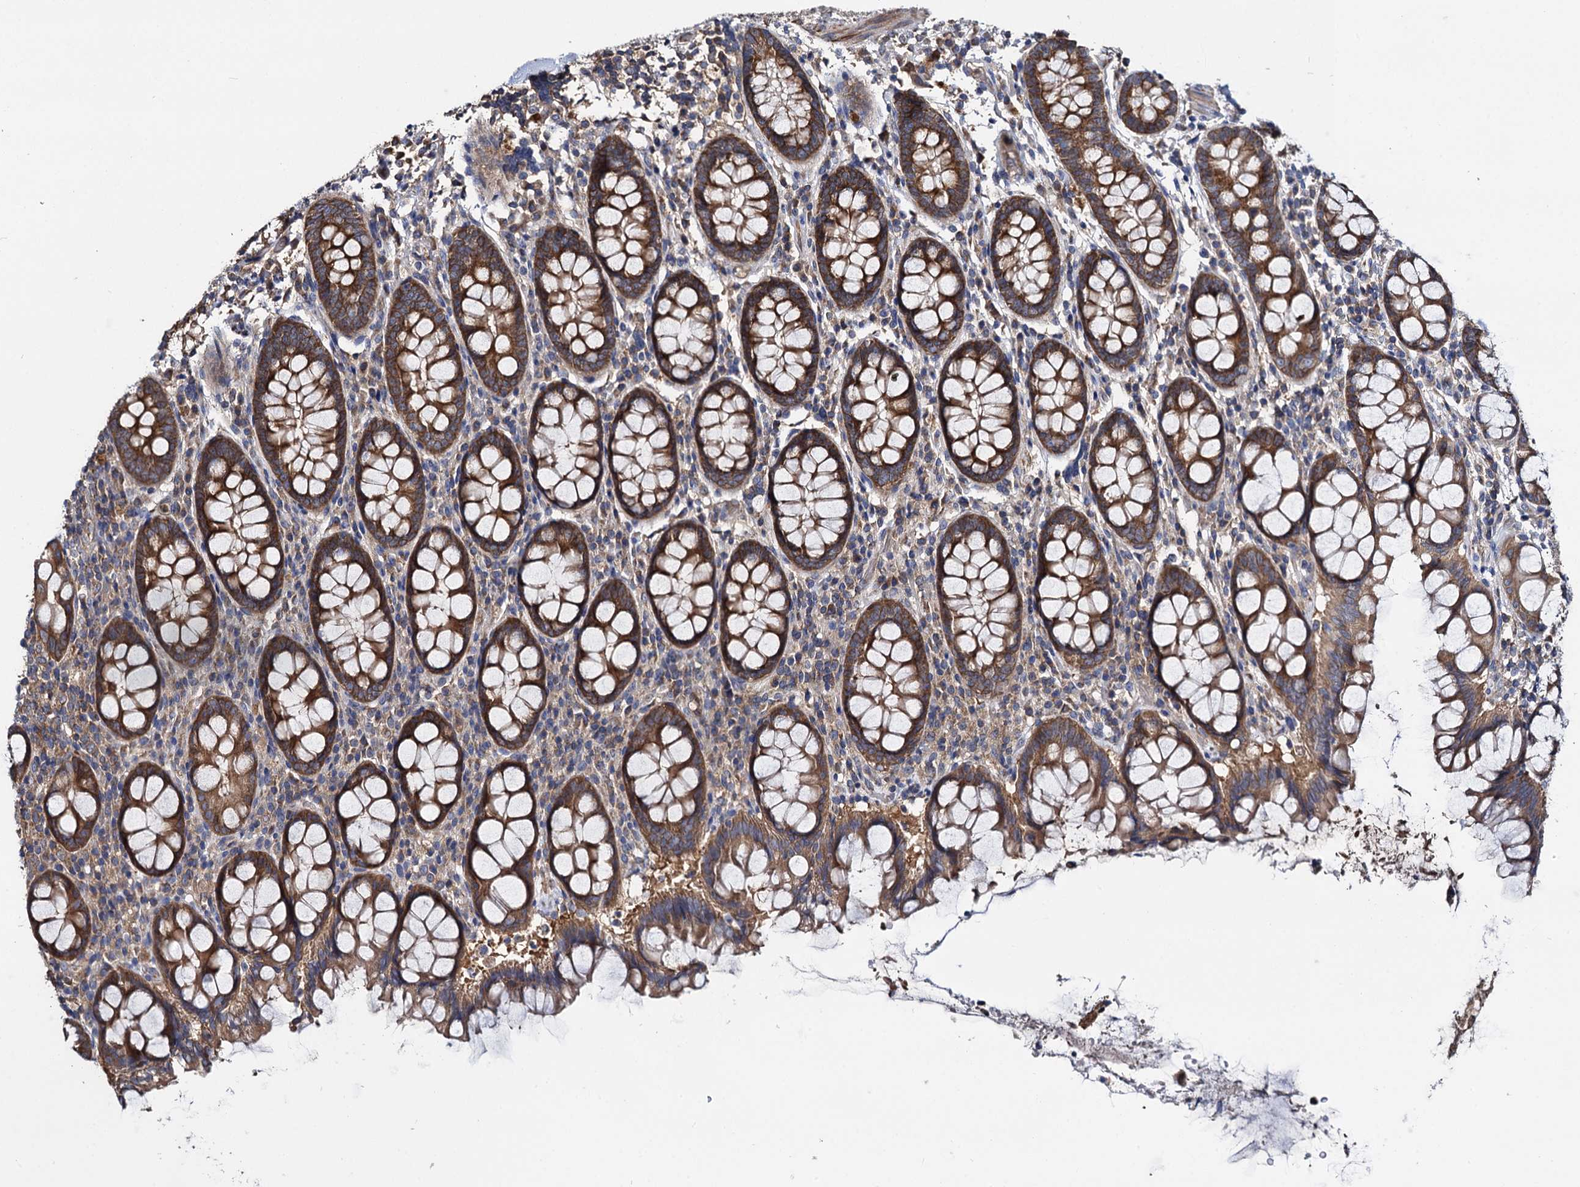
{"staining": {"intensity": "weak", "quantity": ">75%", "location": "cytoplasmic/membranous"}, "tissue": "colon", "cell_type": "Endothelial cells", "image_type": "normal", "snomed": [{"axis": "morphology", "description": "Normal tissue, NOS"}, {"axis": "topography", "description": "Colon"}], "caption": "A histopathology image of colon stained for a protein demonstrates weak cytoplasmic/membranous brown staining in endothelial cells. (IHC, brightfield microscopy, high magnification).", "gene": "CEP192", "patient": {"sex": "female", "age": 79}}